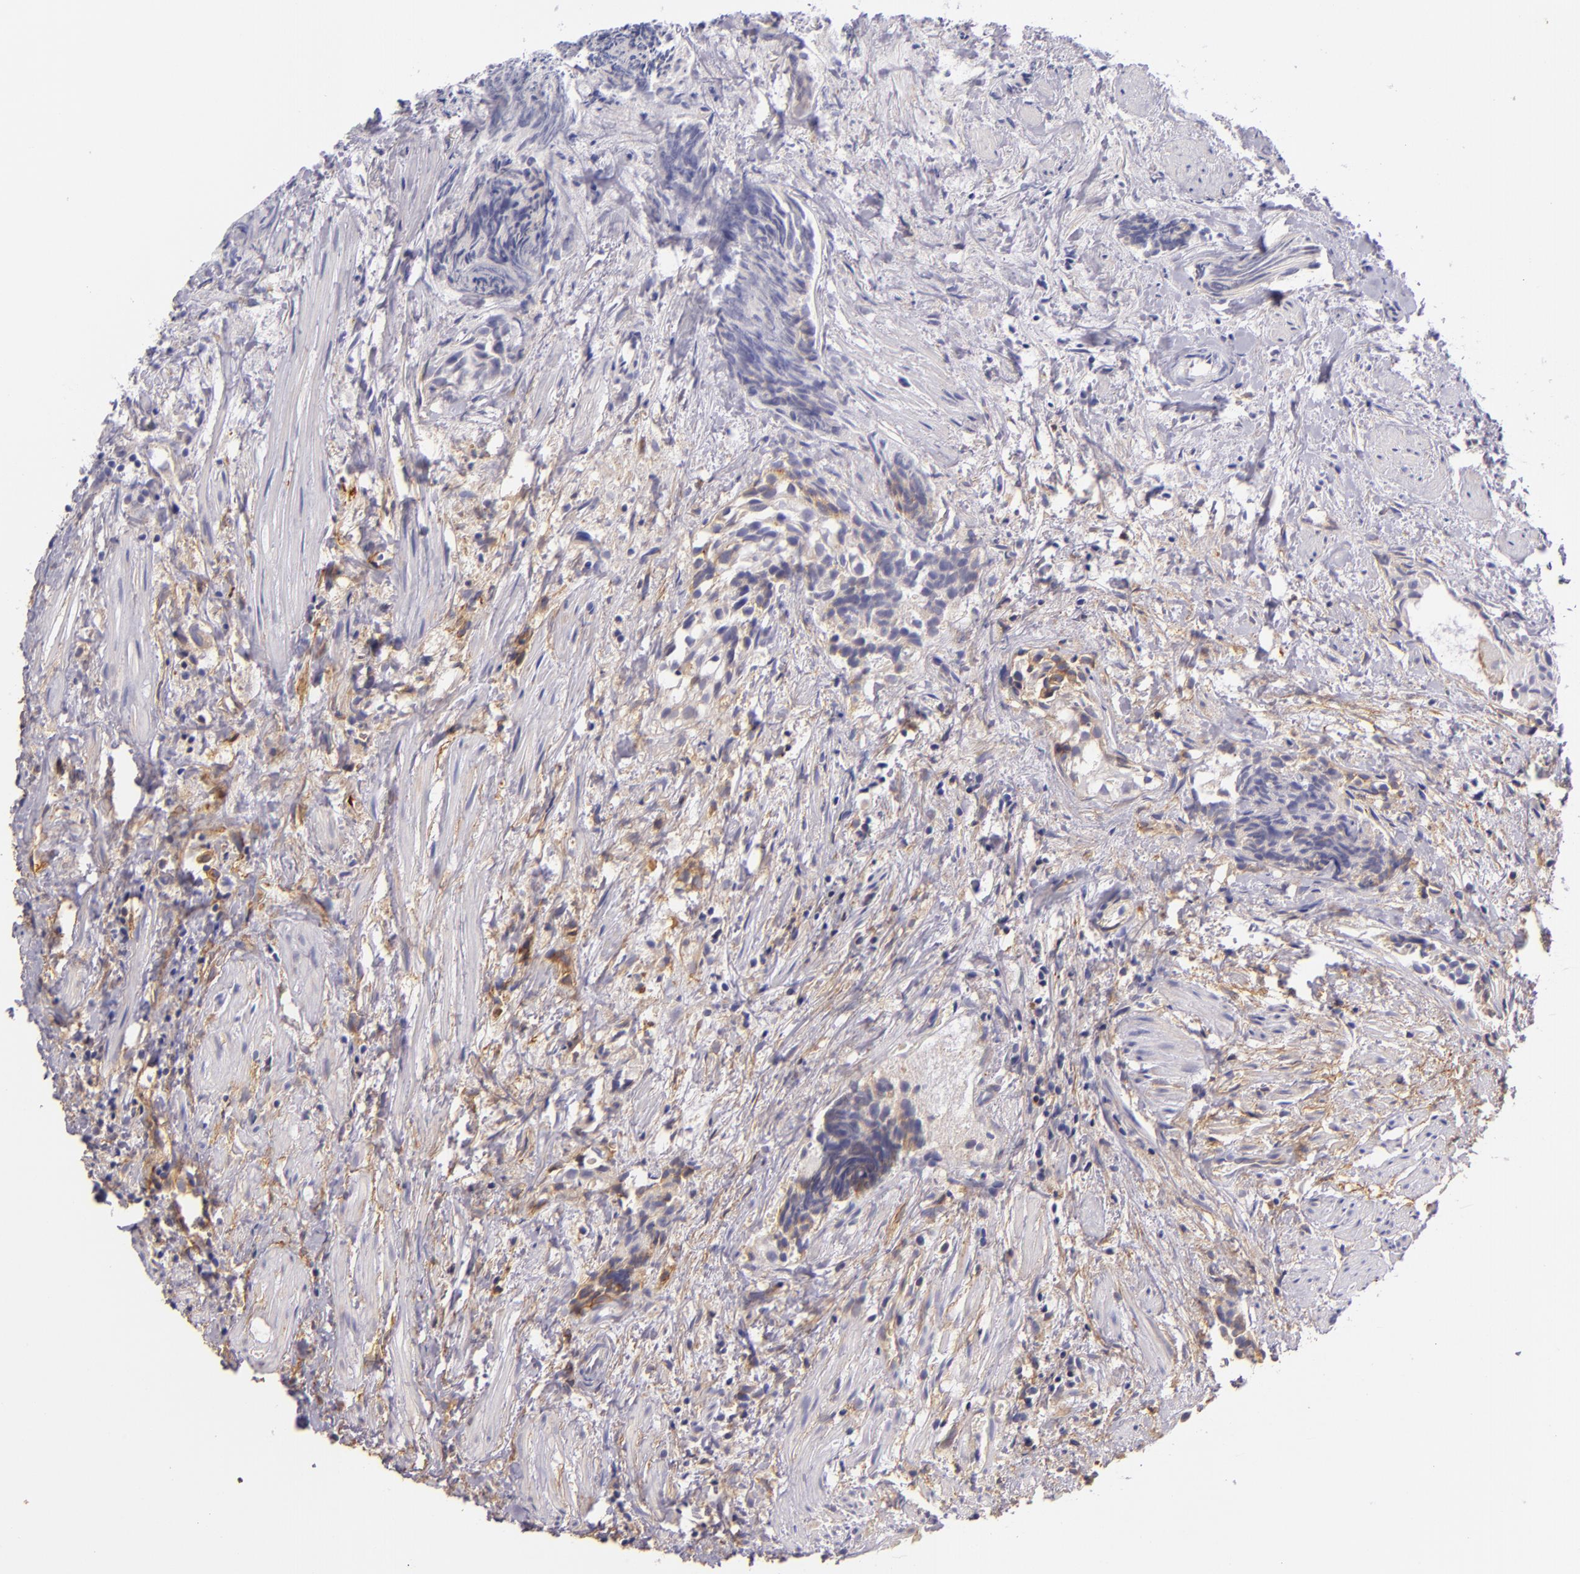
{"staining": {"intensity": "negative", "quantity": "none", "location": "none"}, "tissue": "urothelial cancer", "cell_type": "Tumor cells", "image_type": "cancer", "snomed": [{"axis": "morphology", "description": "Urothelial carcinoma, High grade"}, {"axis": "topography", "description": "Urinary bladder"}], "caption": "An IHC image of urothelial cancer is shown. There is no staining in tumor cells of urothelial cancer.", "gene": "CTSF", "patient": {"sex": "female", "age": 78}}